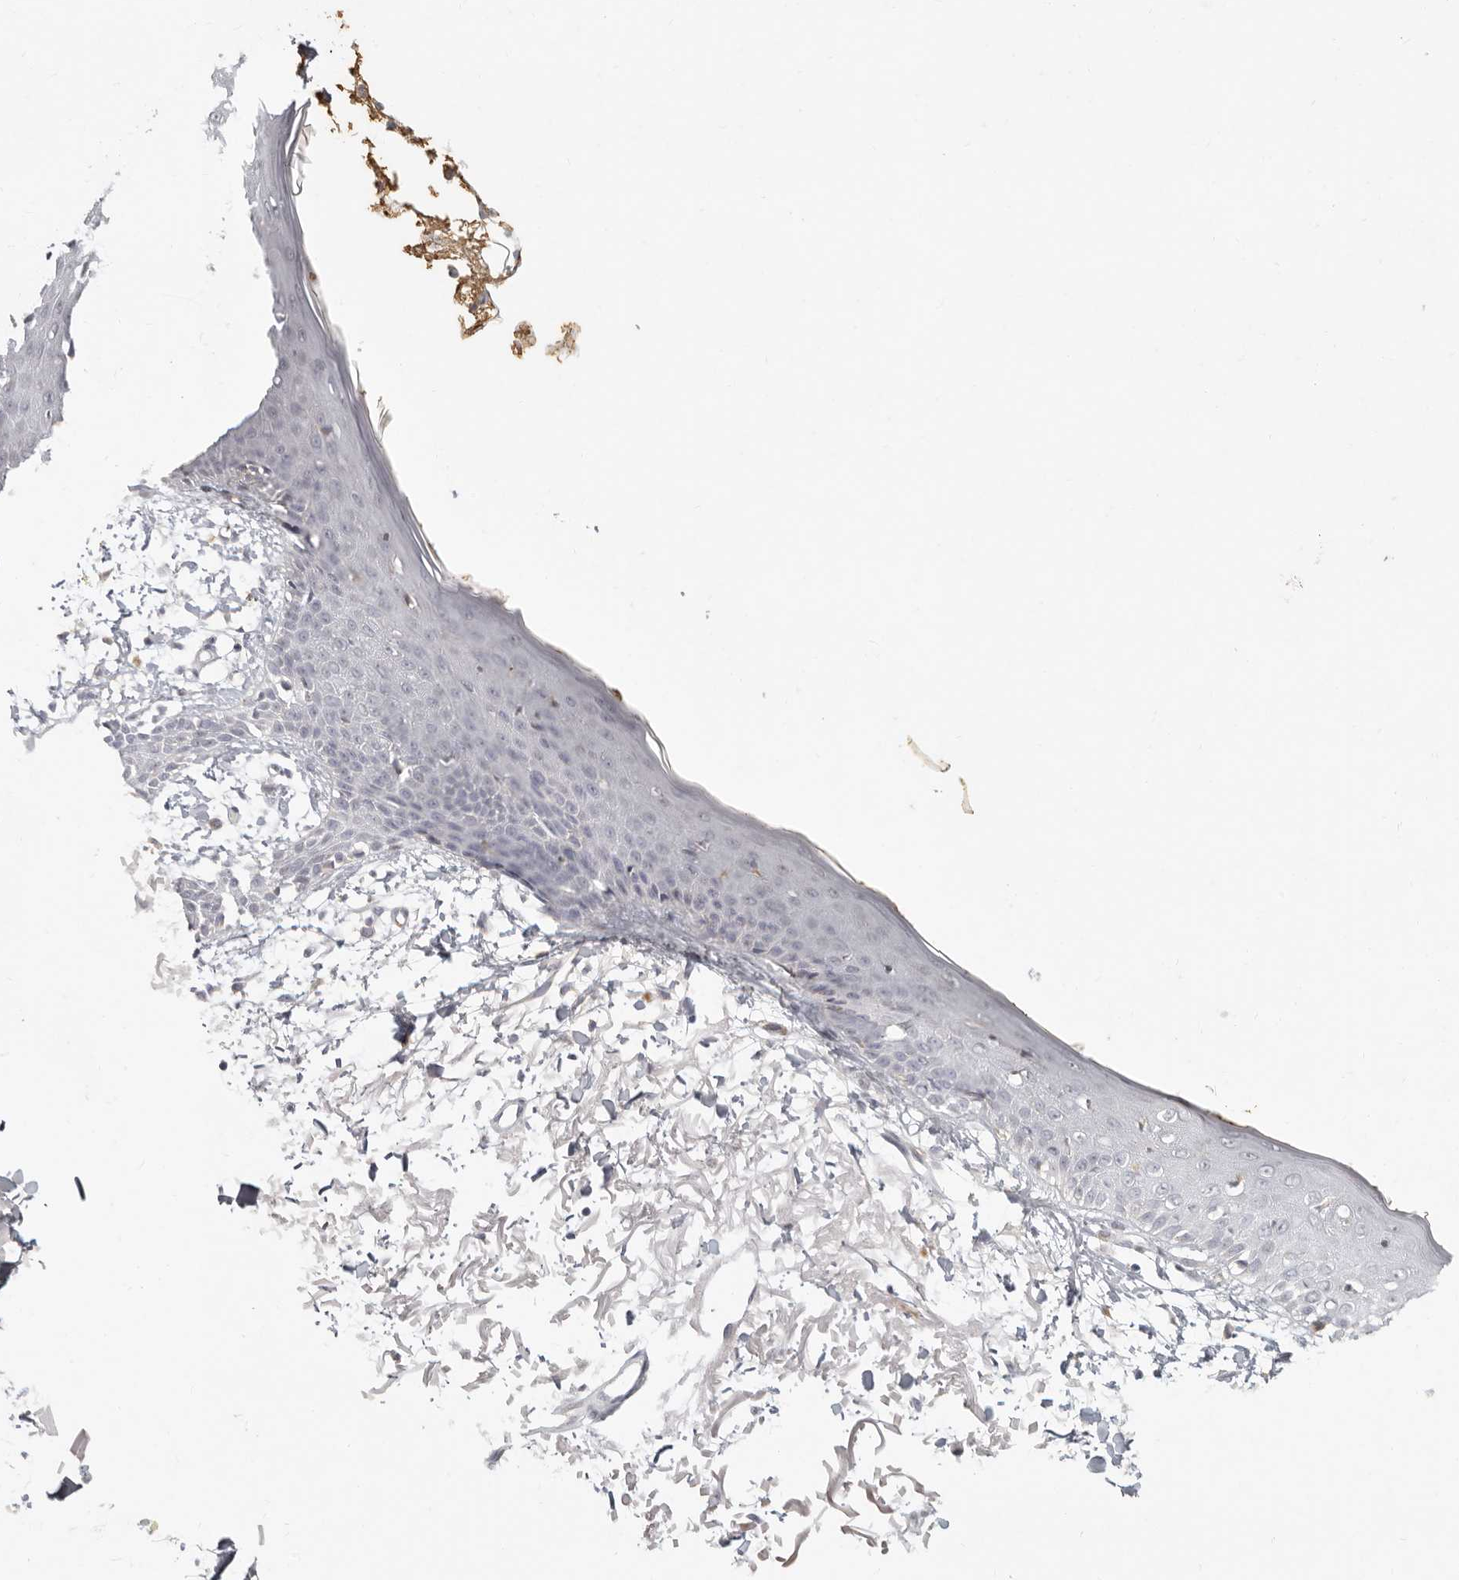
{"staining": {"intensity": "negative", "quantity": "none", "location": "none"}, "tissue": "skin", "cell_type": "Fibroblasts", "image_type": "normal", "snomed": [{"axis": "morphology", "description": "Normal tissue, NOS"}, {"axis": "morphology", "description": "Squamous cell carcinoma, NOS"}, {"axis": "topography", "description": "Skin"}, {"axis": "topography", "description": "Peripheral nerve tissue"}], "caption": "Skin stained for a protein using IHC demonstrates no expression fibroblasts.", "gene": "NIBAN1", "patient": {"sex": "male", "age": 83}}